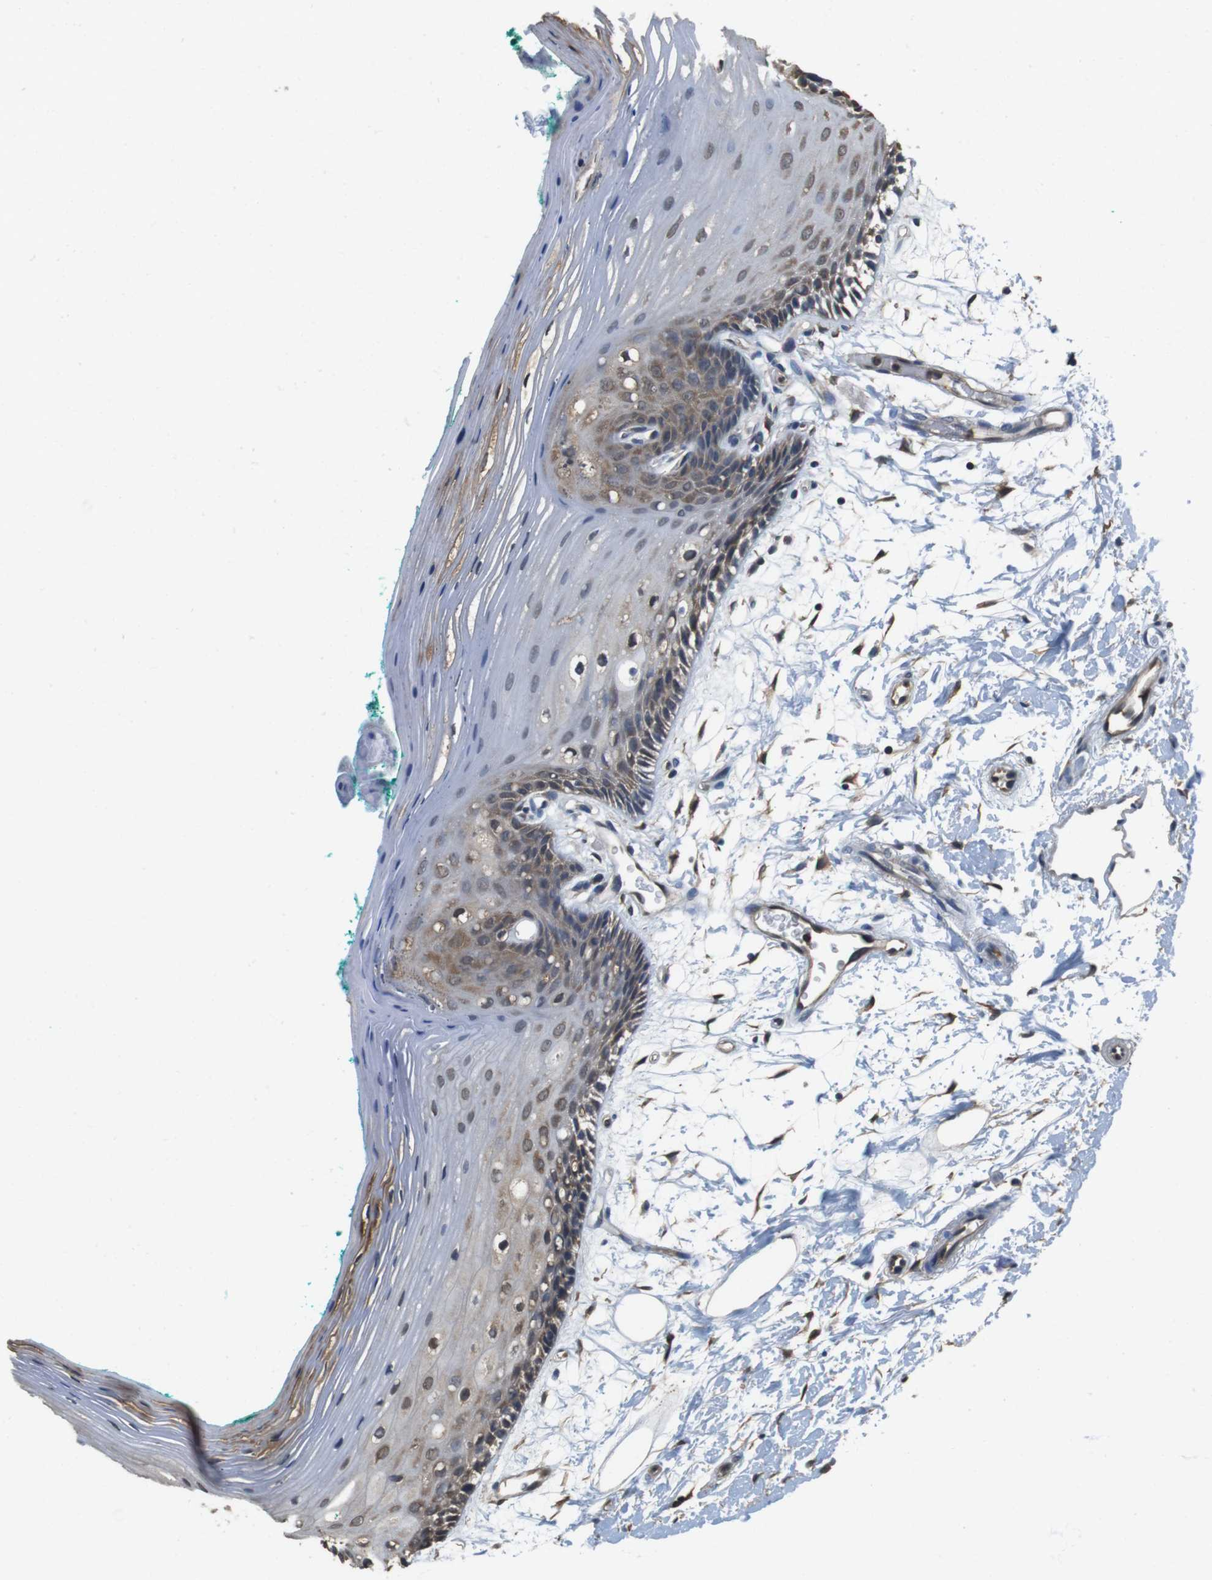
{"staining": {"intensity": "moderate", "quantity": "25%-75%", "location": "cytoplasmic/membranous,nuclear"}, "tissue": "oral mucosa", "cell_type": "Squamous epithelial cells", "image_type": "normal", "snomed": [{"axis": "morphology", "description": "Normal tissue, NOS"}, {"axis": "topography", "description": "Skeletal muscle"}, {"axis": "topography", "description": "Oral tissue"}, {"axis": "topography", "description": "Peripheral nerve tissue"}], "caption": "An immunohistochemistry histopathology image of unremarkable tissue is shown. Protein staining in brown highlights moderate cytoplasmic/membranous,nuclear positivity in oral mucosa within squamous epithelial cells. The staining is performed using DAB brown chromogen to label protein expression. The nuclei are counter-stained blue using hematoxylin.", "gene": "LDHA", "patient": {"sex": "female", "age": 84}}